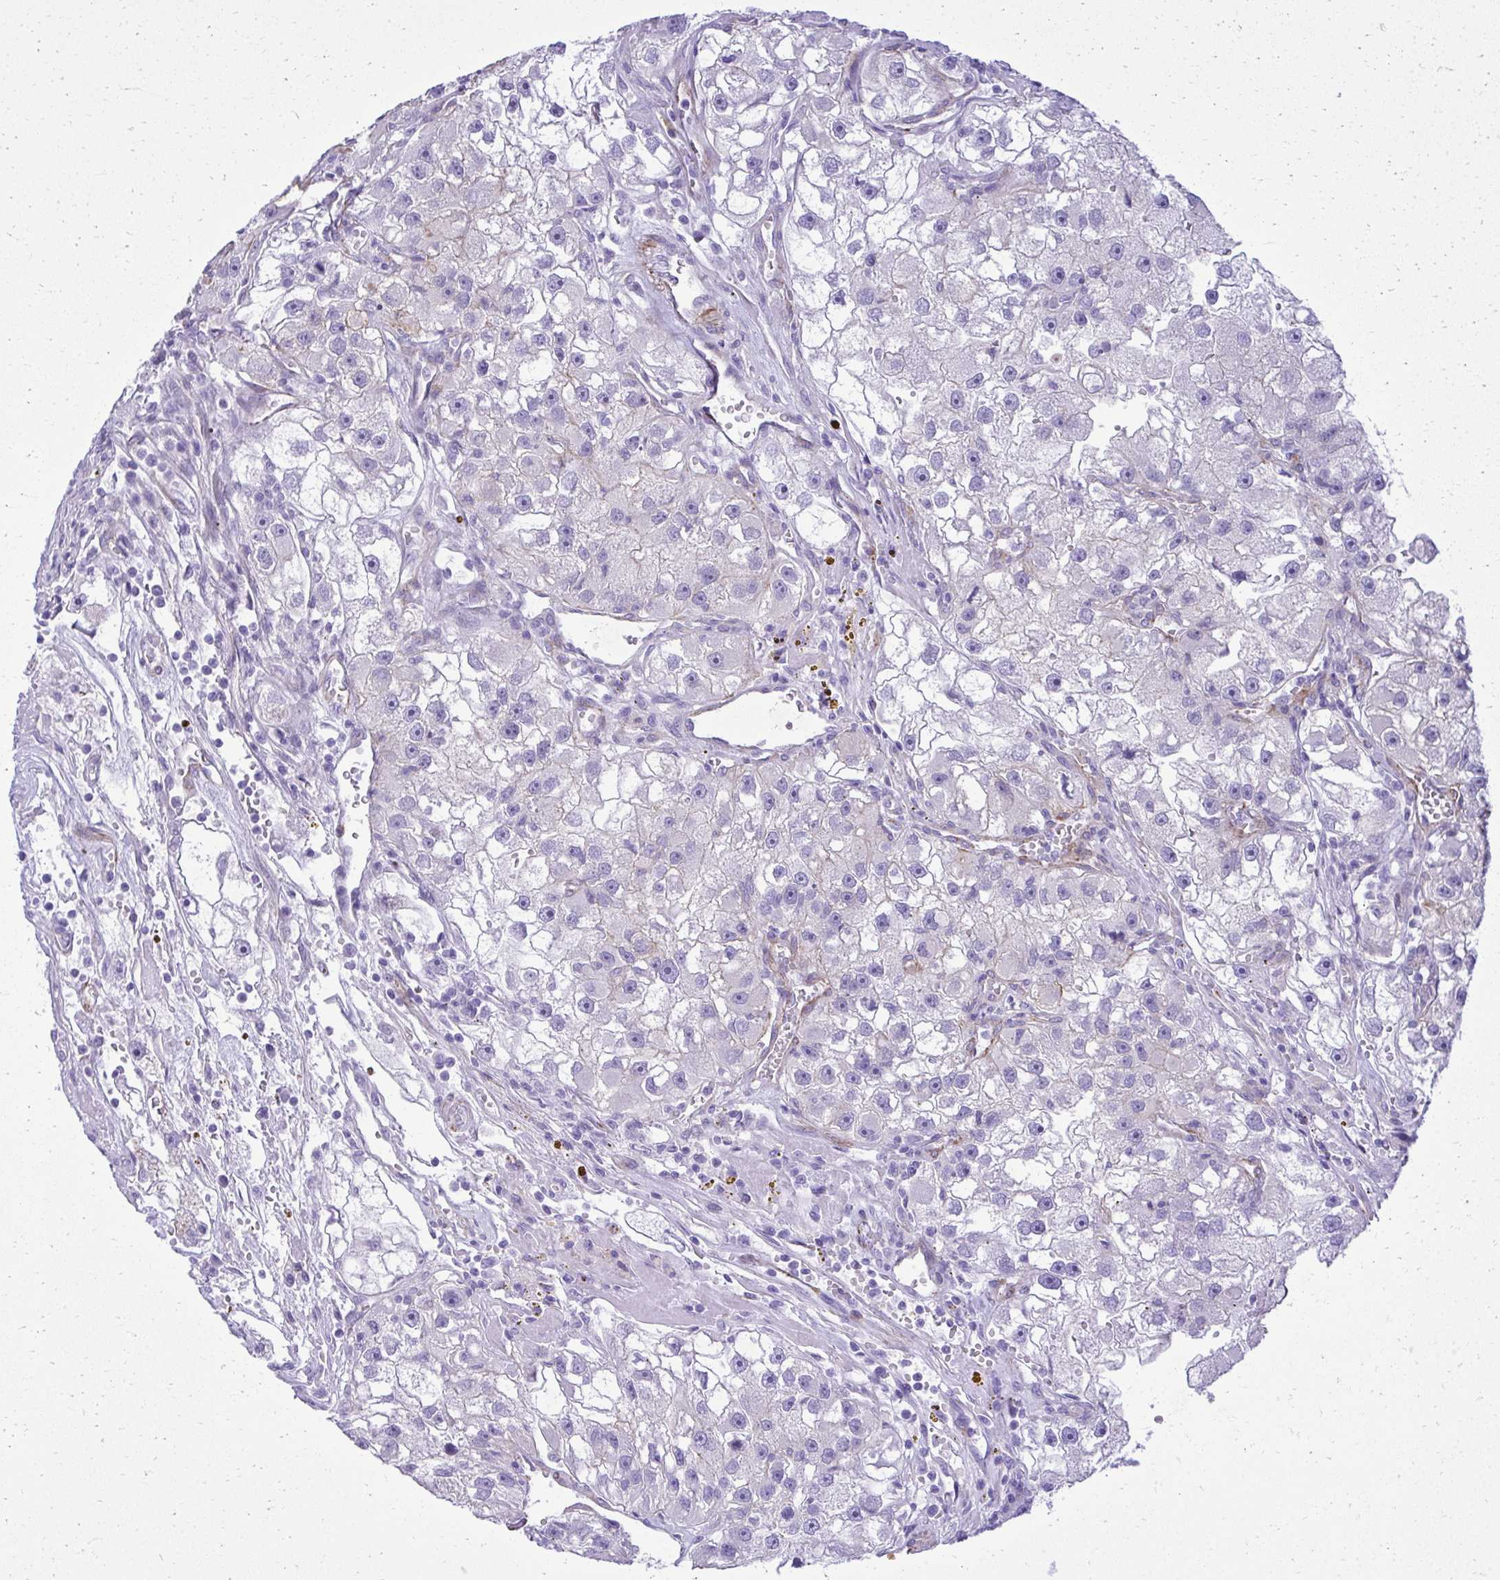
{"staining": {"intensity": "negative", "quantity": "none", "location": "none"}, "tissue": "renal cancer", "cell_type": "Tumor cells", "image_type": "cancer", "snomed": [{"axis": "morphology", "description": "Adenocarcinoma, NOS"}, {"axis": "topography", "description": "Kidney"}], "caption": "The immunohistochemistry micrograph has no significant staining in tumor cells of renal cancer (adenocarcinoma) tissue.", "gene": "PITPNM3", "patient": {"sex": "male", "age": 63}}